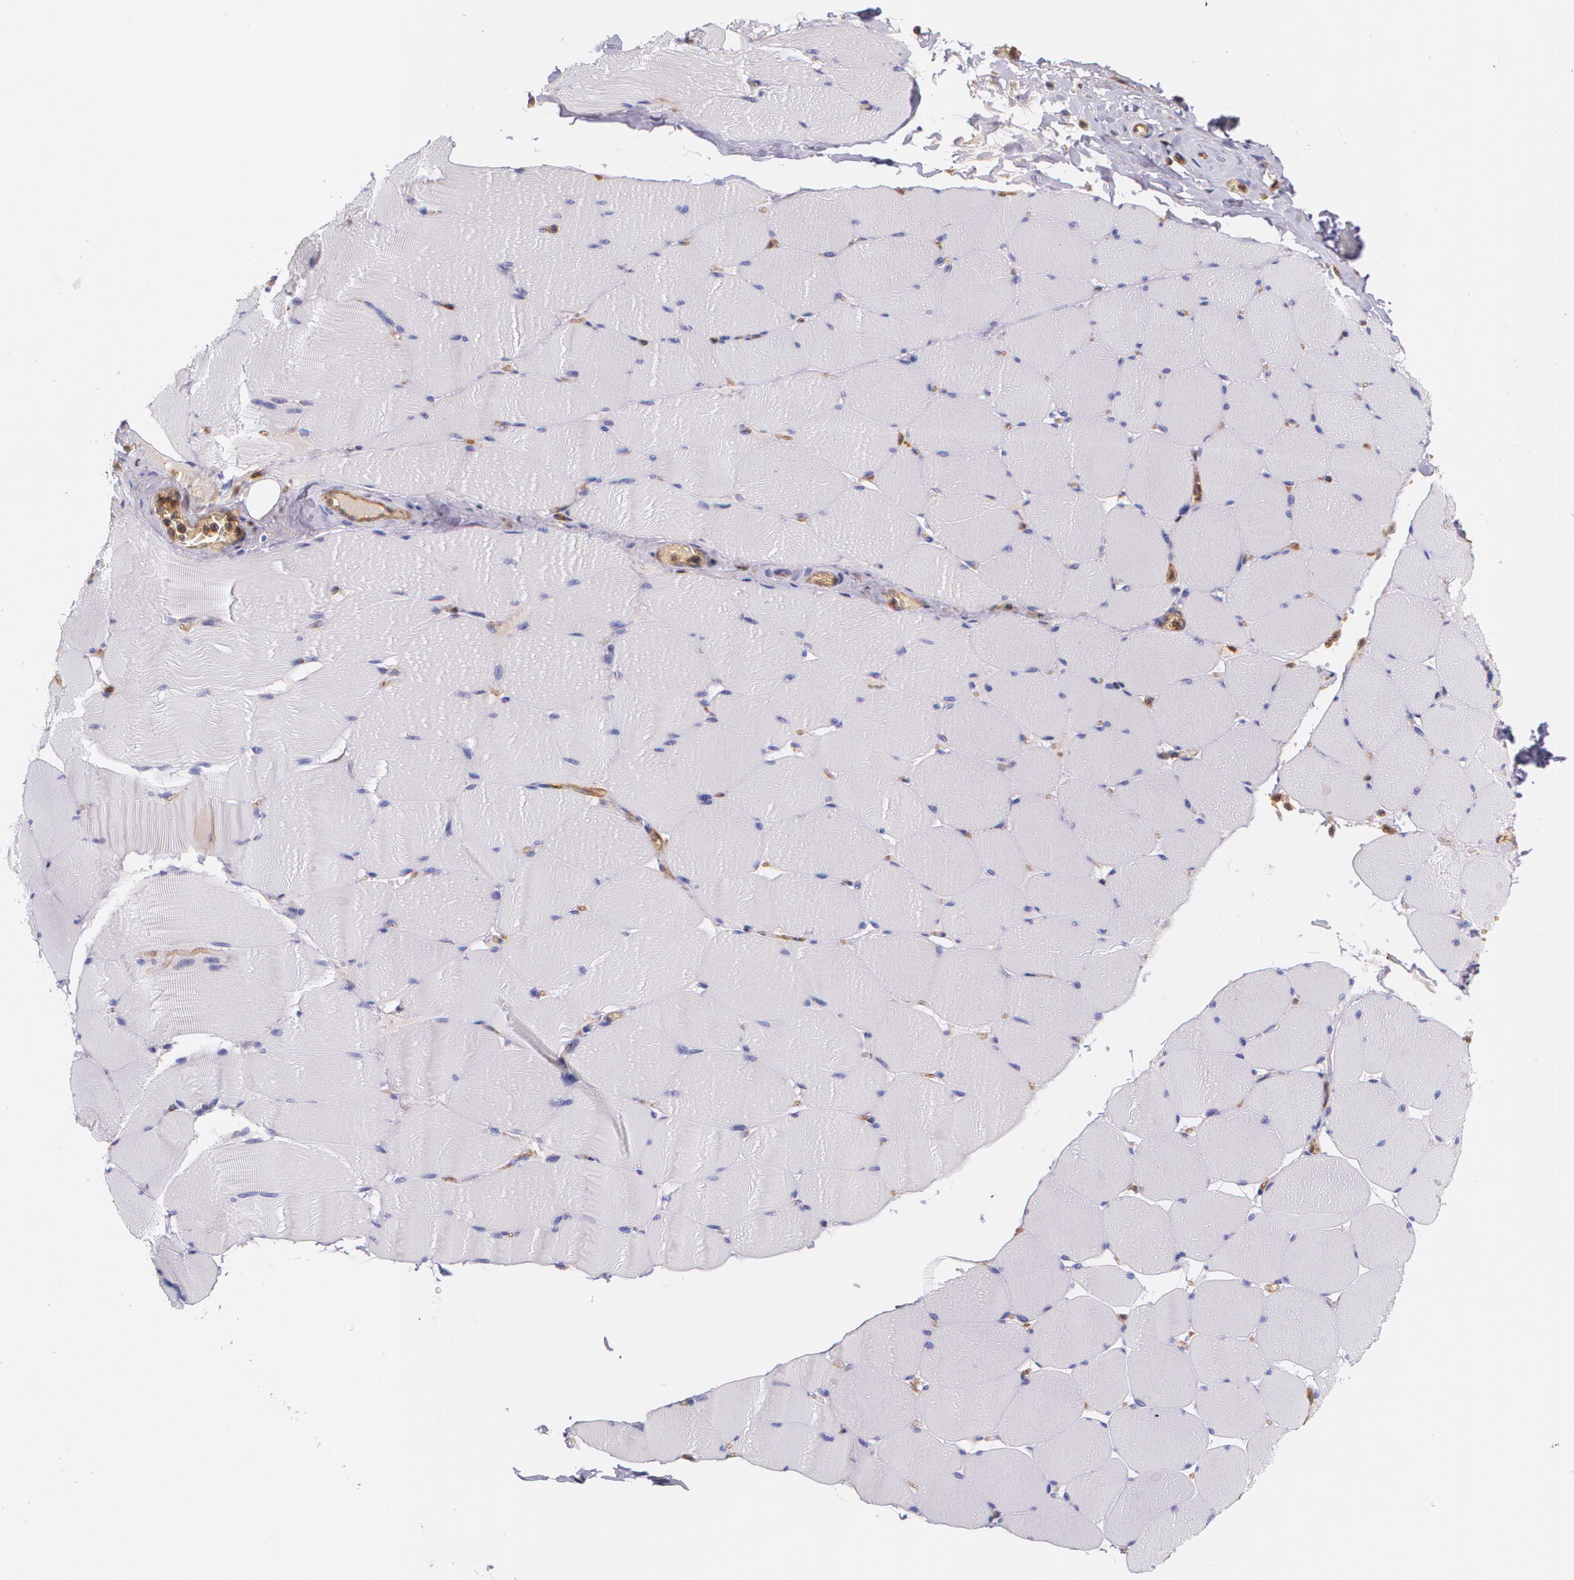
{"staining": {"intensity": "negative", "quantity": "none", "location": "none"}, "tissue": "skeletal muscle", "cell_type": "Myocytes", "image_type": "normal", "snomed": [{"axis": "morphology", "description": "Normal tissue, NOS"}, {"axis": "topography", "description": "Skeletal muscle"}], "caption": "High power microscopy photomicrograph of an immunohistochemistry micrograph of benign skeletal muscle, revealing no significant positivity in myocytes. (Brightfield microscopy of DAB (3,3'-diaminobenzidine) immunohistochemistry (IHC) at high magnification).", "gene": "B2M", "patient": {"sex": "male", "age": 62}}